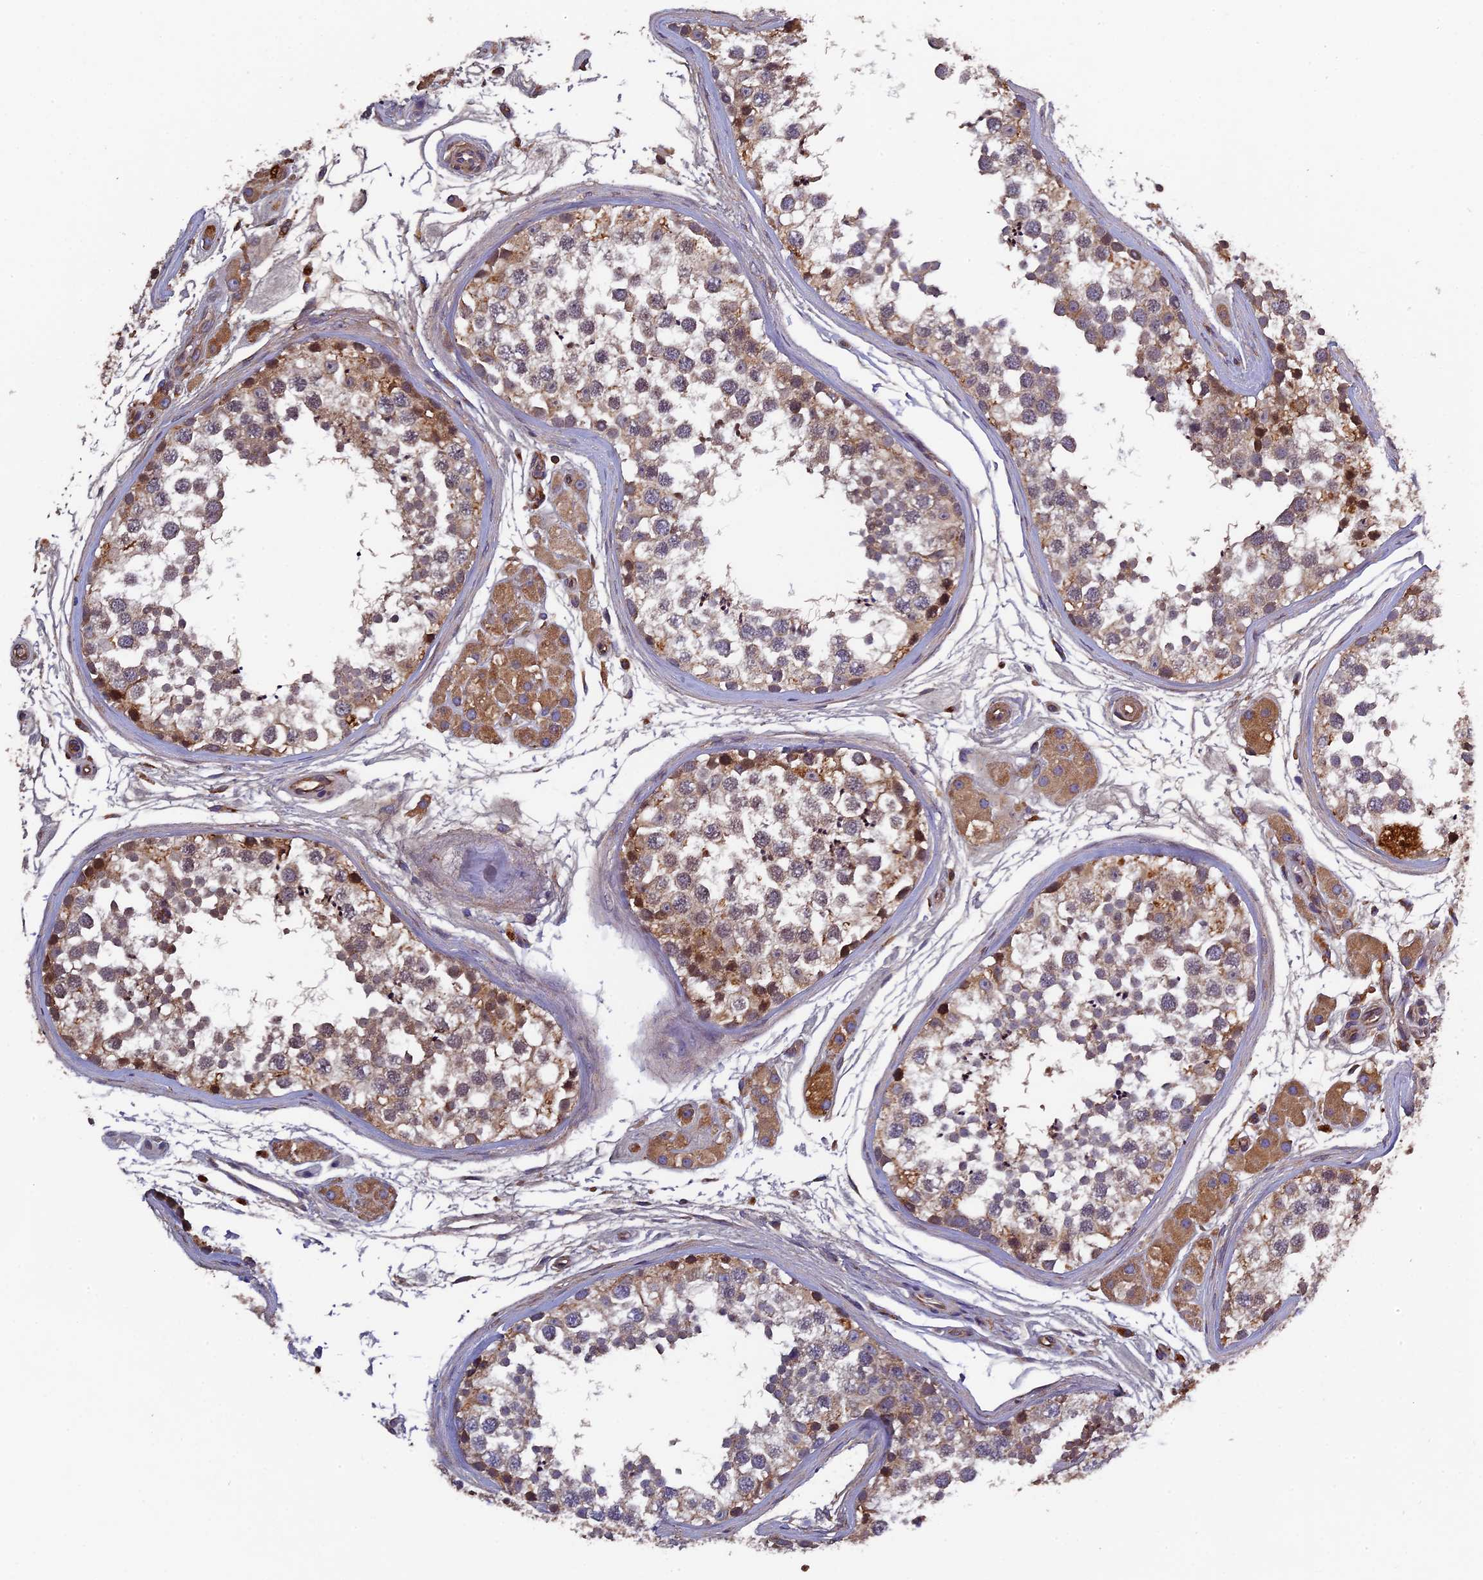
{"staining": {"intensity": "moderate", "quantity": "<25%", "location": "cytoplasmic/membranous"}, "tissue": "testis", "cell_type": "Cells in seminiferous ducts", "image_type": "normal", "snomed": [{"axis": "morphology", "description": "Normal tissue, NOS"}, {"axis": "topography", "description": "Testis"}], "caption": "IHC image of unremarkable testis: human testis stained using immunohistochemistry reveals low levels of moderate protein expression localized specifically in the cytoplasmic/membranous of cells in seminiferous ducts, appearing as a cytoplasmic/membranous brown color.", "gene": "CCDC153", "patient": {"sex": "male", "age": 56}}